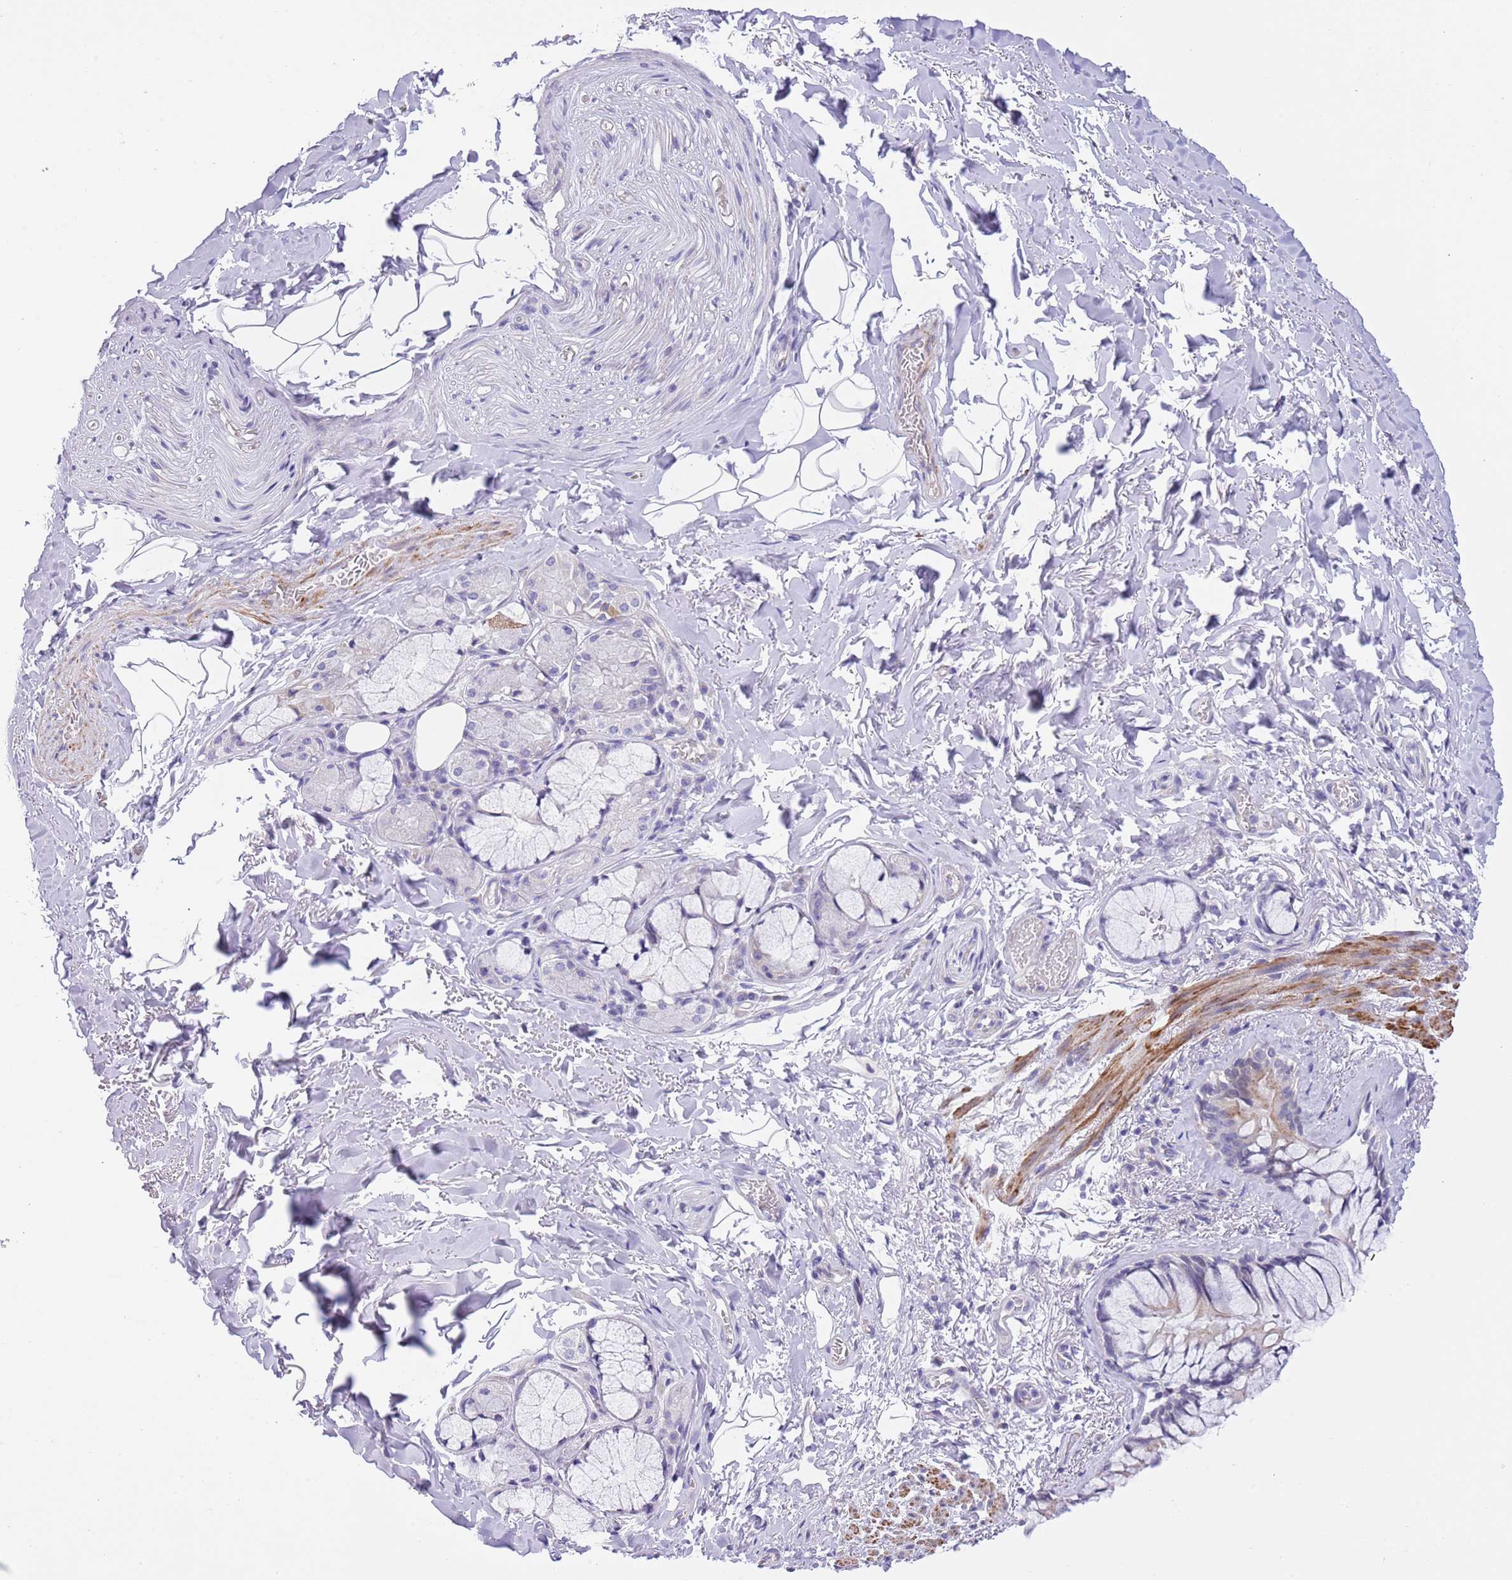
{"staining": {"intensity": "weak", "quantity": "<25%", "location": "cytoplasmic/membranous"}, "tissue": "bronchus", "cell_type": "Respiratory epithelial cells", "image_type": "normal", "snomed": [{"axis": "morphology", "description": "Normal tissue, NOS"}, {"axis": "topography", "description": "Cartilage tissue"}], "caption": "DAB (3,3'-diaminobenzidine) immunohistochemical staining of normal human bronchus displays no significant expression in respiratory epithelial cells. (DAB immunohistochemistry visualized using brightfield microscopy, high magnification).", "gene": "NET1", "patient": {"sex": "male", "age": 63}}